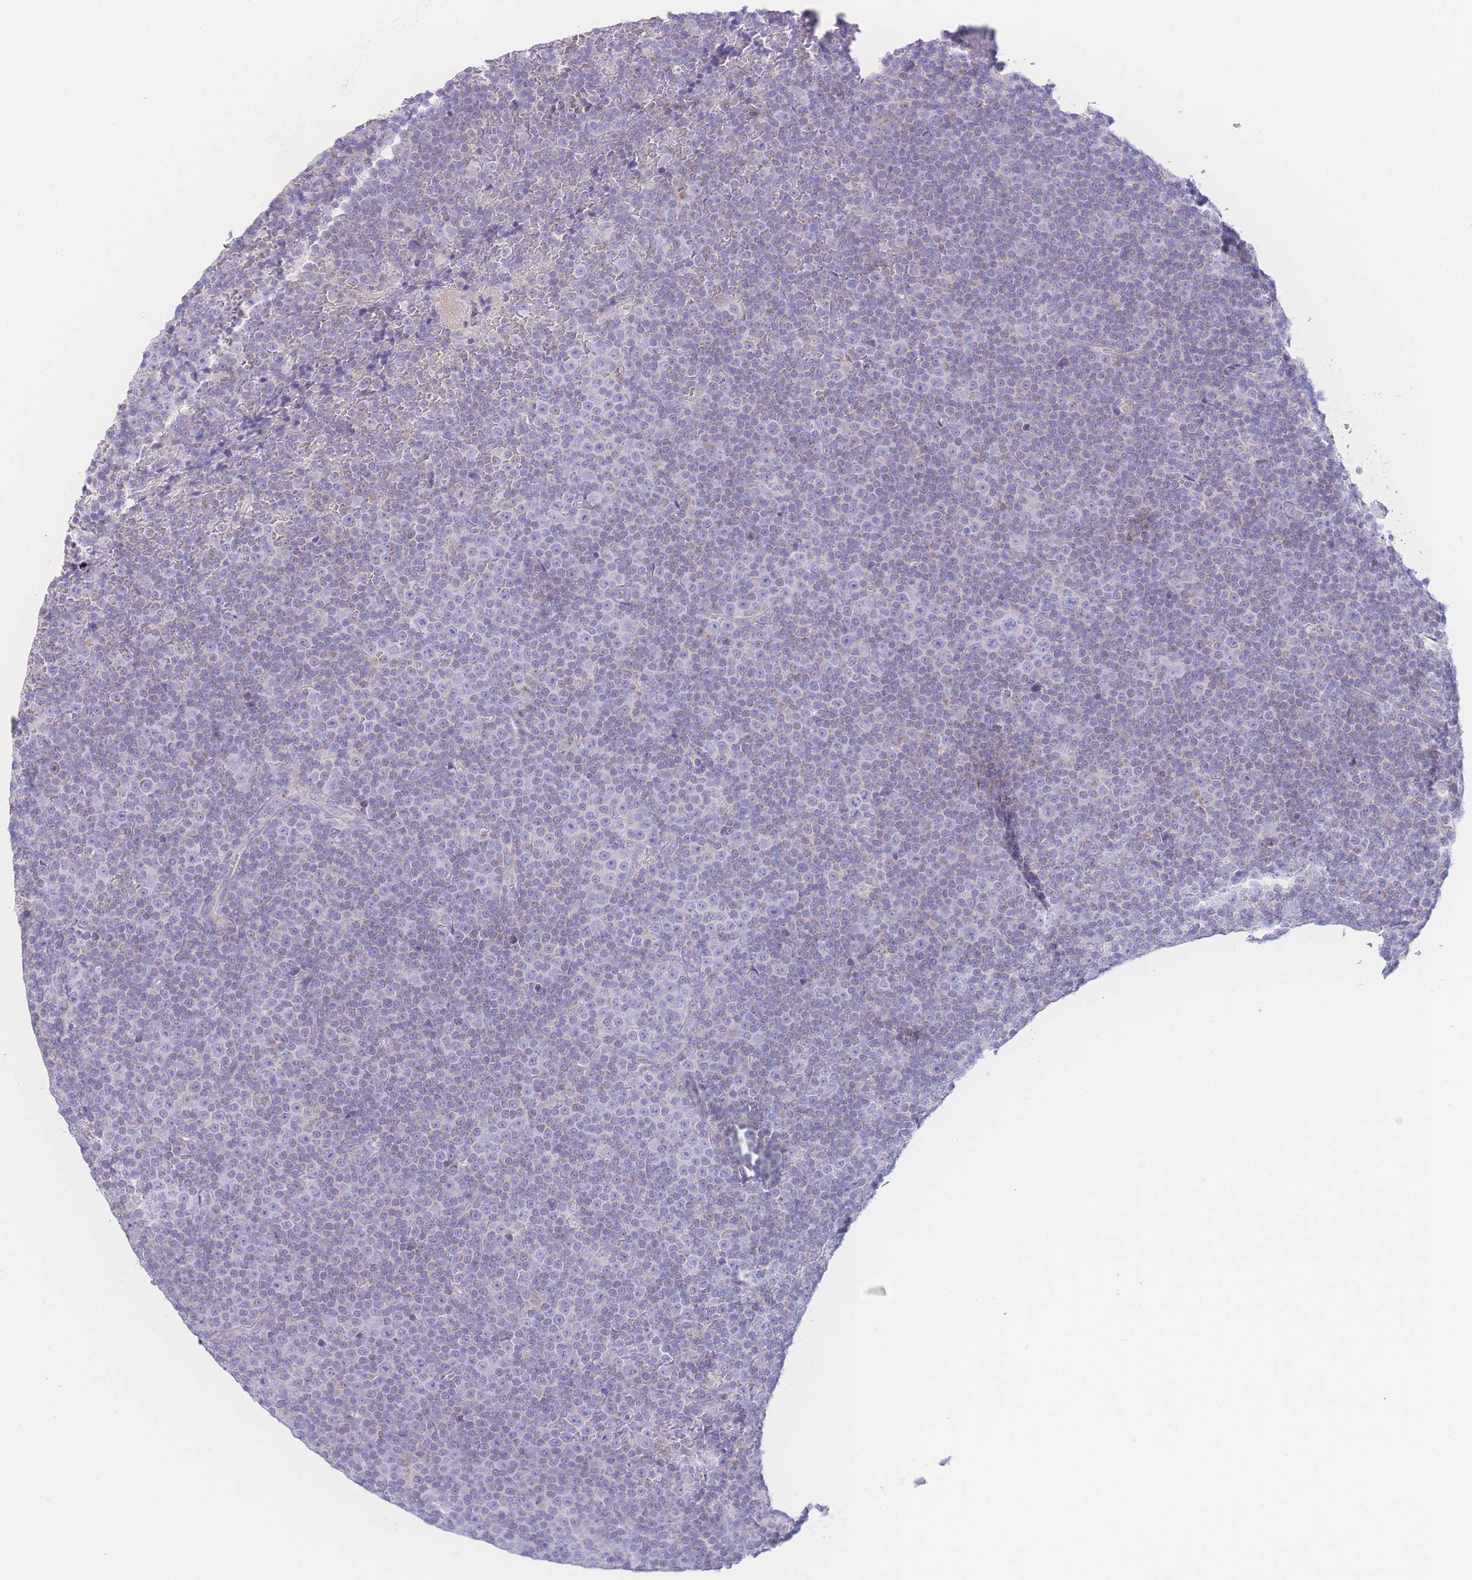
{"staining": {"intensity": "negative", "quantity": "none", "location": "none"}, "tissue": "lymphoma", "cell_type": "Tumor cells", "image_type": "cancer", "snomed": [{"axis": "morphology", "description": "Malignant lymphoma, non-Hodgkin's type, Low grade"}, {"axis": "topography", "description": "Lymph node"}], "caption": "IHC photomicrograph of neoplastic tissue: low-grade malignant lymphoma, non-Hodgkin's type stained with DAB (3,3'-diaminobenzidine) demonstrates no significant protein expression in tumor cells.", "gene": "NBEAL1", "patient": {"sex": "female", "age": 67}}